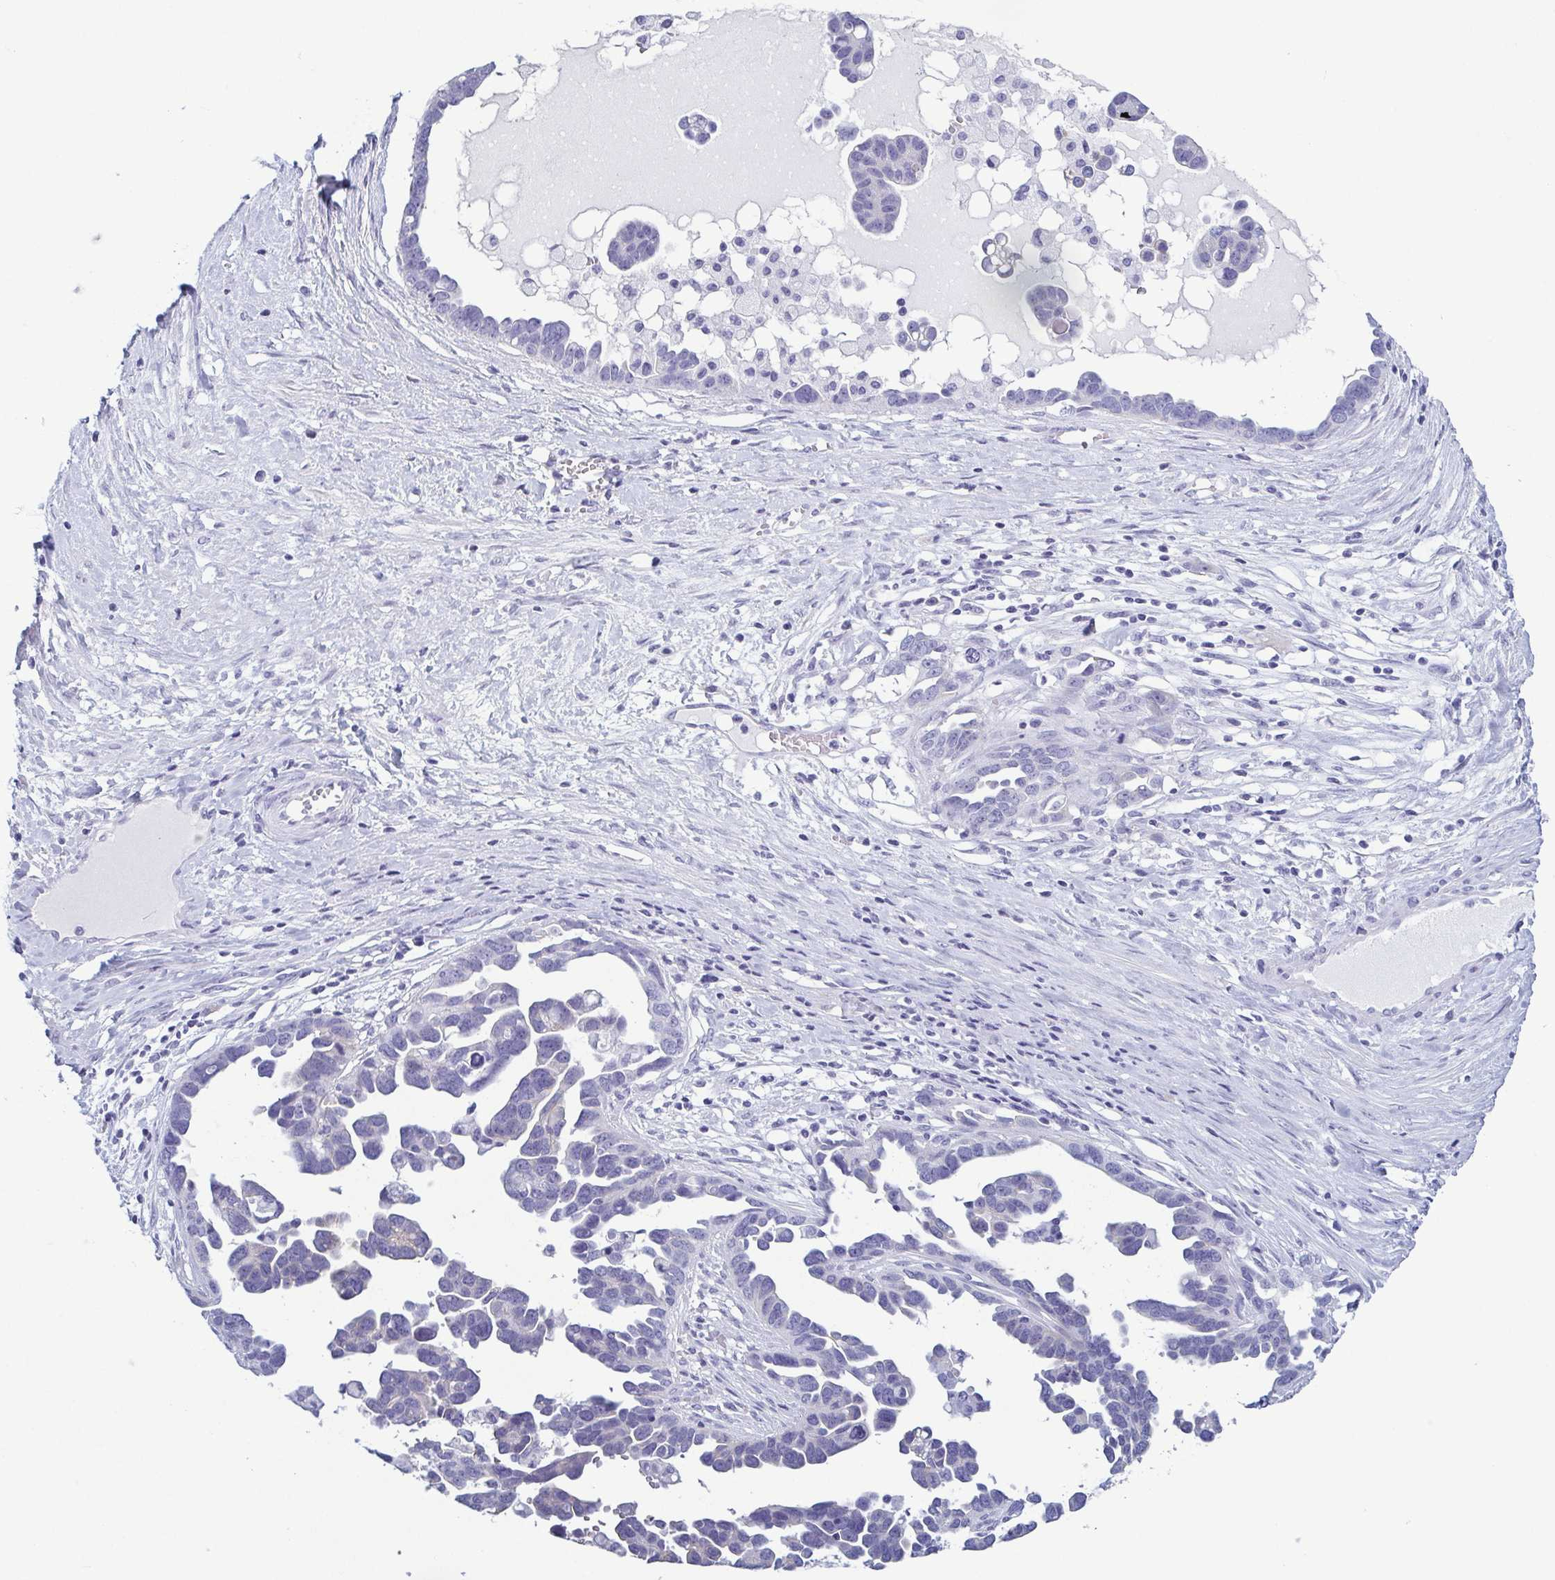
{"staining": {"intensity": "negative", "quantity": "none", "location": "none"}, "tissue": "ovarian cancer", "cell_type": "Tumor cells", "image_type": "cancer", "snomed": [{"axis": "morphology", "description": "Cystadenocarcinoma, serous, NOS"}, {"axis": "topography", "description": "Ovary"}], "caption": "The immunohistochemistry (IHC) histopathology image has no significant positivity in tumor cells of serous cystadenocarcinoma (ovarian) tissue.", "gene": "KRT10", "patient": {"sex": "female", "age": 54}}